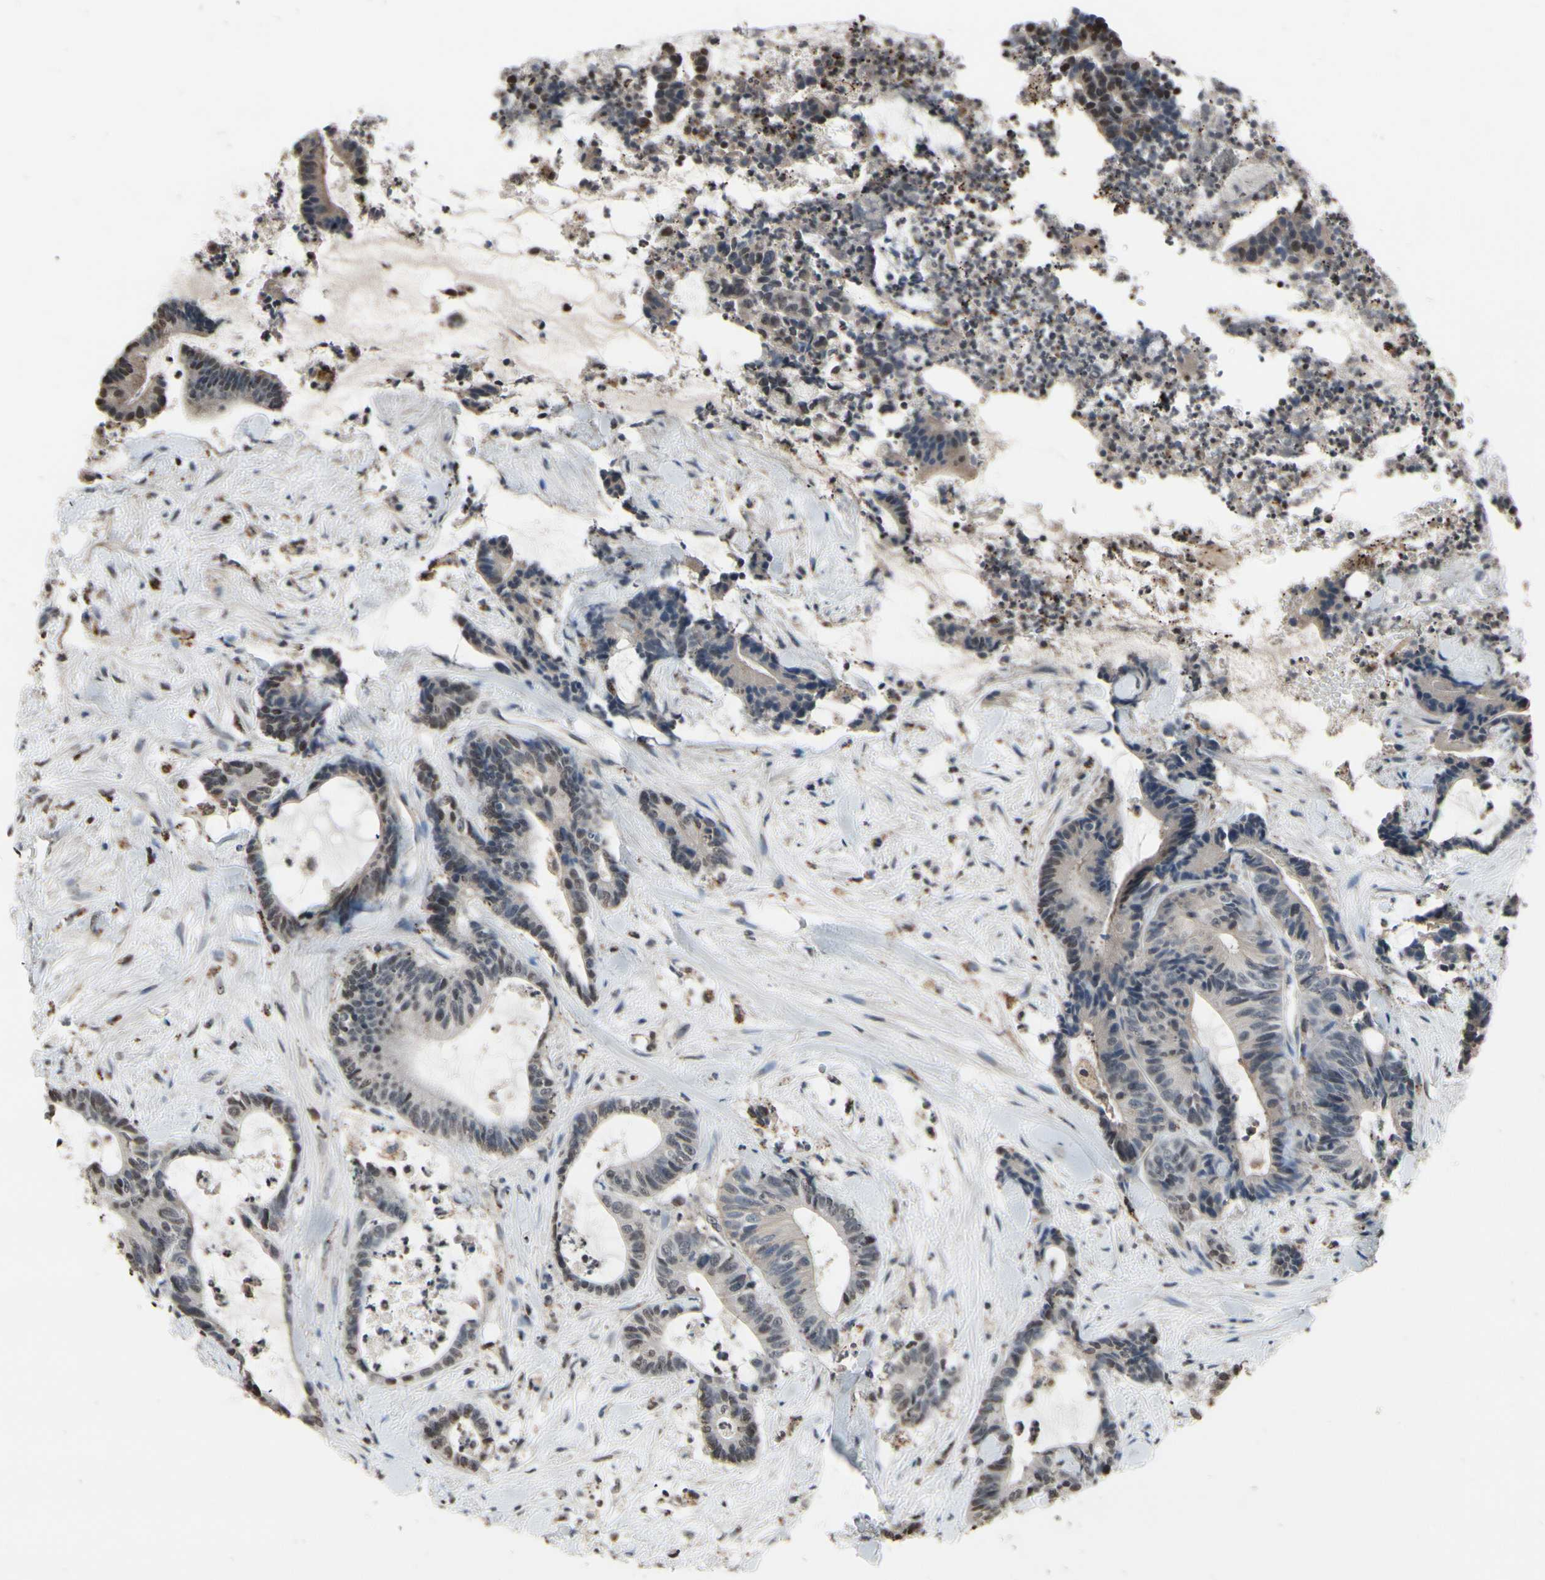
{"staining": {"intensity": "moderate", "quantity": "25%-75%", "location": "nuclear"}, "tissue": "colorectal cancer", "cell_type": "Tumor cells", "image_type": "cancer", "snomed": [{"axis": "morphology", "description": "Adenocarcinoma, NOS"}, {"axis": "topography", "description": "Colon"}], "caption": "This is an image of immunohistochemistry (IHC) staining of adenocarcinoma (colorectal), which shows moderate staining in the nuclear of tumor cells.", "gene": "HIPK2", "patient": {"sex": "female", "age": 84}}